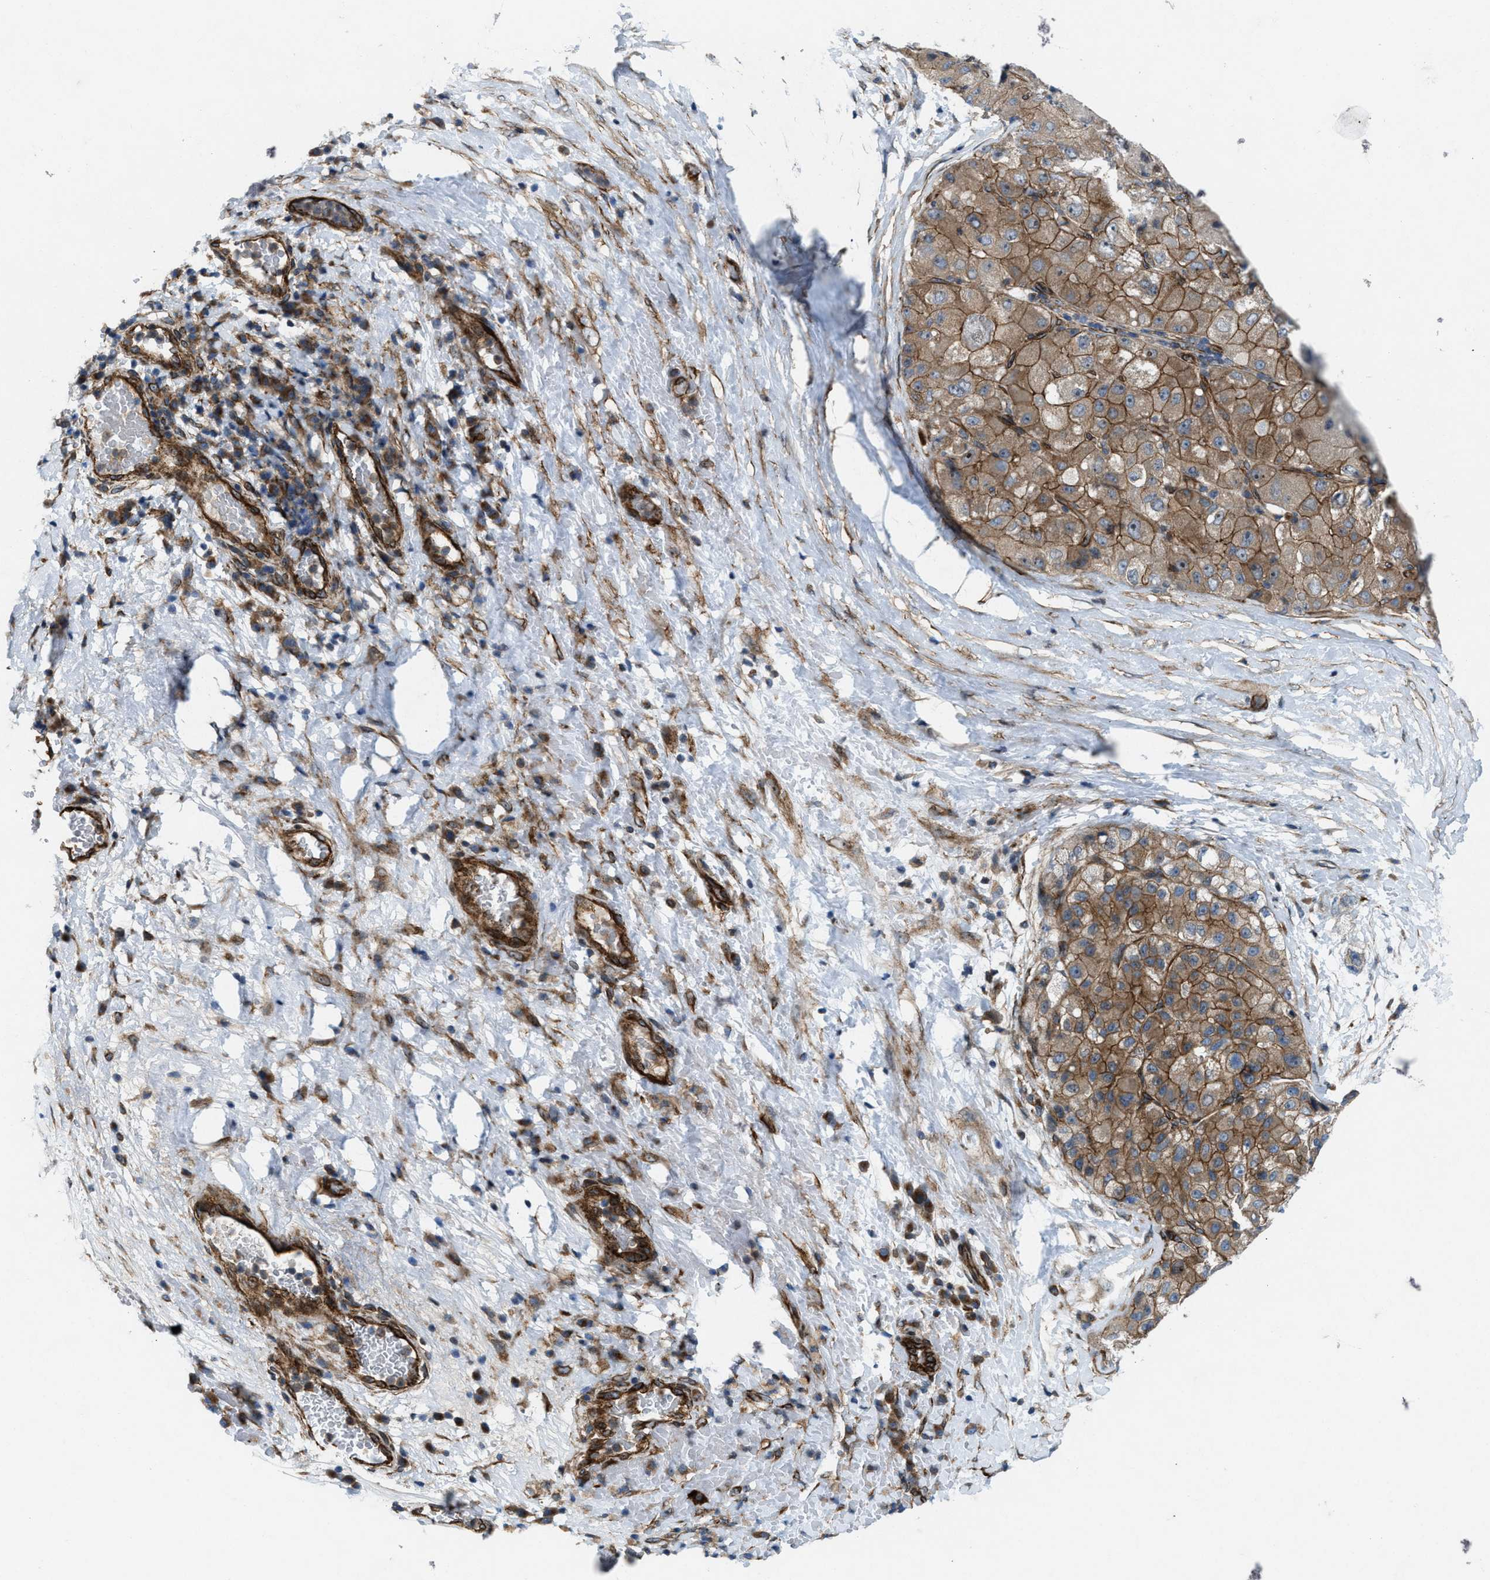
{"staining": {"intensity": "moderate", "quantity": ">75%", "location": "cytoplasmic/membranous"}, "tissue": "liver cancer", "cell_type": "Tumor cells", "image_type": "cancer", "snomed": [{"axis": "morphology", "description": "Carcinoma, Hepatocellular, NOS"}, {"axis": "topography", "description": "Liver"}], "caption": "IHC of human liver cancer (hepatocellular carcinoma) demonstrates medium levels of moderate cytoplasmic/membranous staining in about >75% of tumor cells.", "gene": "URGCP", "patient": {"sex": "male", "age": 80}}